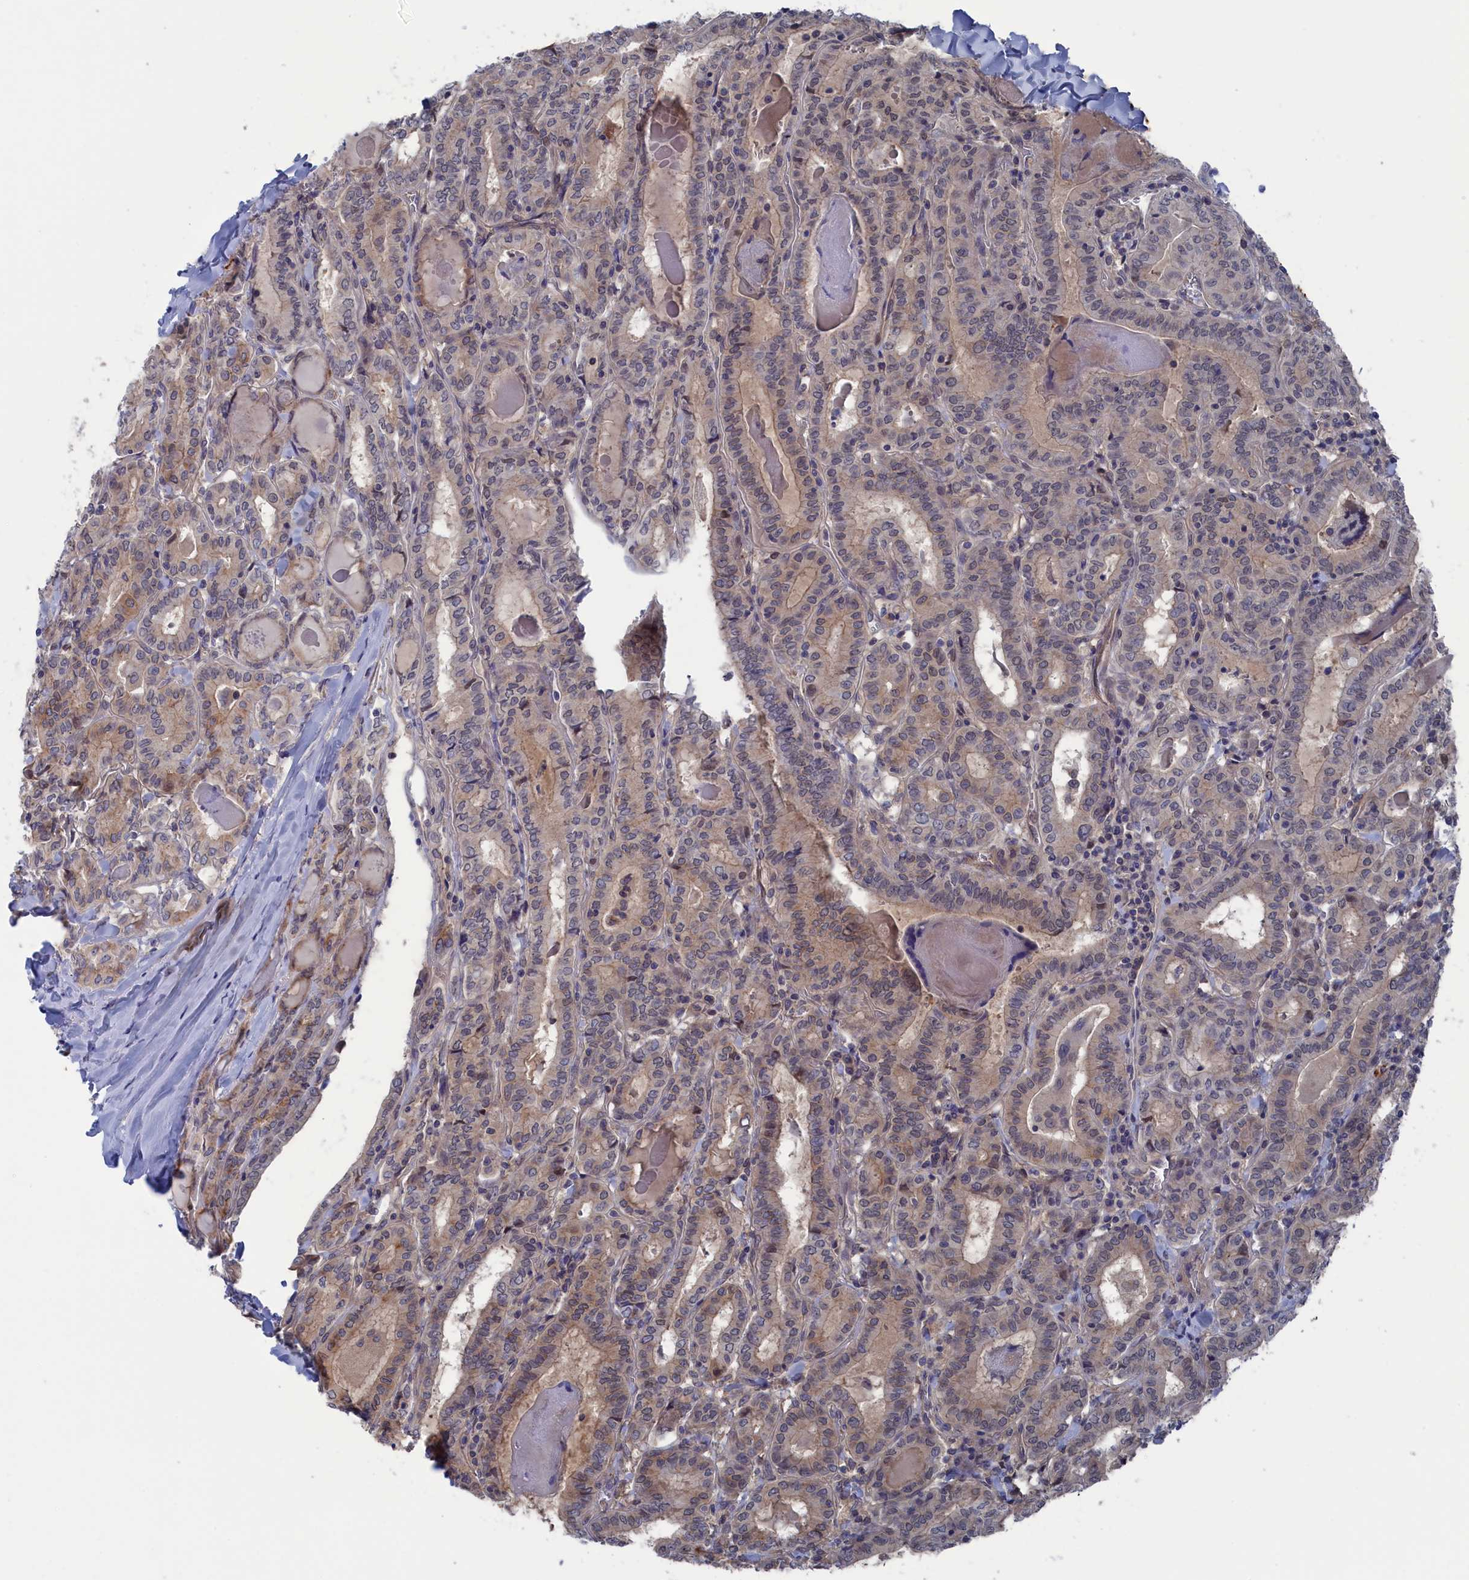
{"staining": {"intensity": "weak", "quantity": "25%-75%", "location": "cytoplasmic/membranous"}, "tissue": "thyroid cancer", "cell_type": "Tumor cells", "image_type": "cancer", "snomed": [{"axis": "morphology", "description": "Papillary adenocarcinoma, NOS"}, {"axis": "topography", "description": "Thyroid gland"}], "caption": "Immunohistochemical staining of thyroid cancer exhibits weak cytoplasmic/membranous protein positivity in approximately 25%-75% of tumor cells. The staining was performed using DAB (3,3'-diaminobenzidine) to visualize the protein expression in brown, while the nuclei were stained in blue with hematoxylin (Magnification: 20x).", "gene": "NUTF2", "patient": {"sex": "female", "age": 72}}